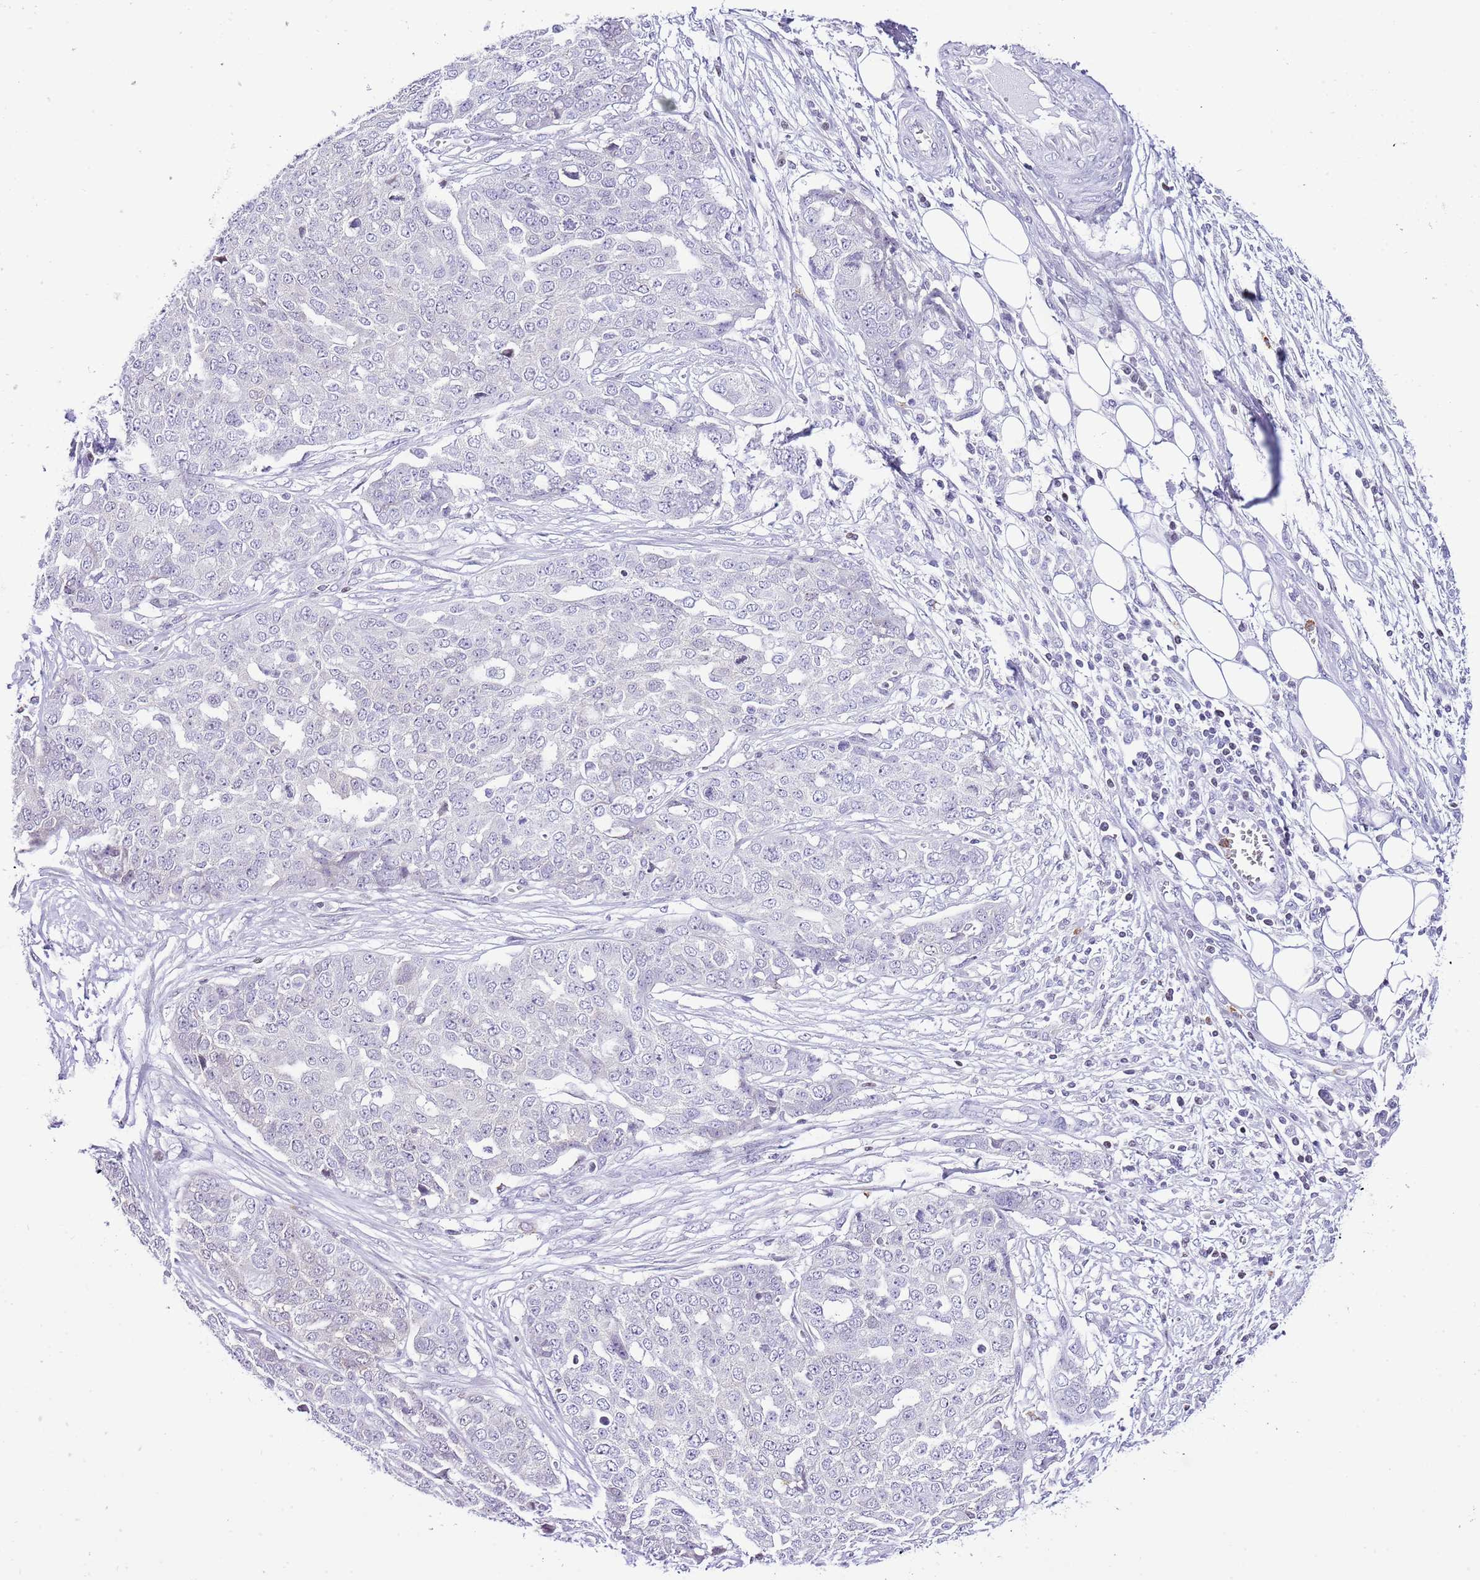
{"staining": {"intensity": "negative", "quantity": "none", "location": "none"}, "tissue": "ovarian cancer", "cell_type": "Tumor cells", "image_type": "cancer", "snomed": [{"axis": "morphology", "description": "Cystadenocarcinoma, serous, NOS"}, {"axis": "topography", "description": "Soft tissue"}, {"axis": "topography", "description": "Ovary"}], "caption": "Immunohistochemical staining of ovarian cancer (serous cystadenocarcinoma) exhibits no significant staining in tumor cells.", "gene": "PRR15", "patient": {"sex": "female", "age": 57}}